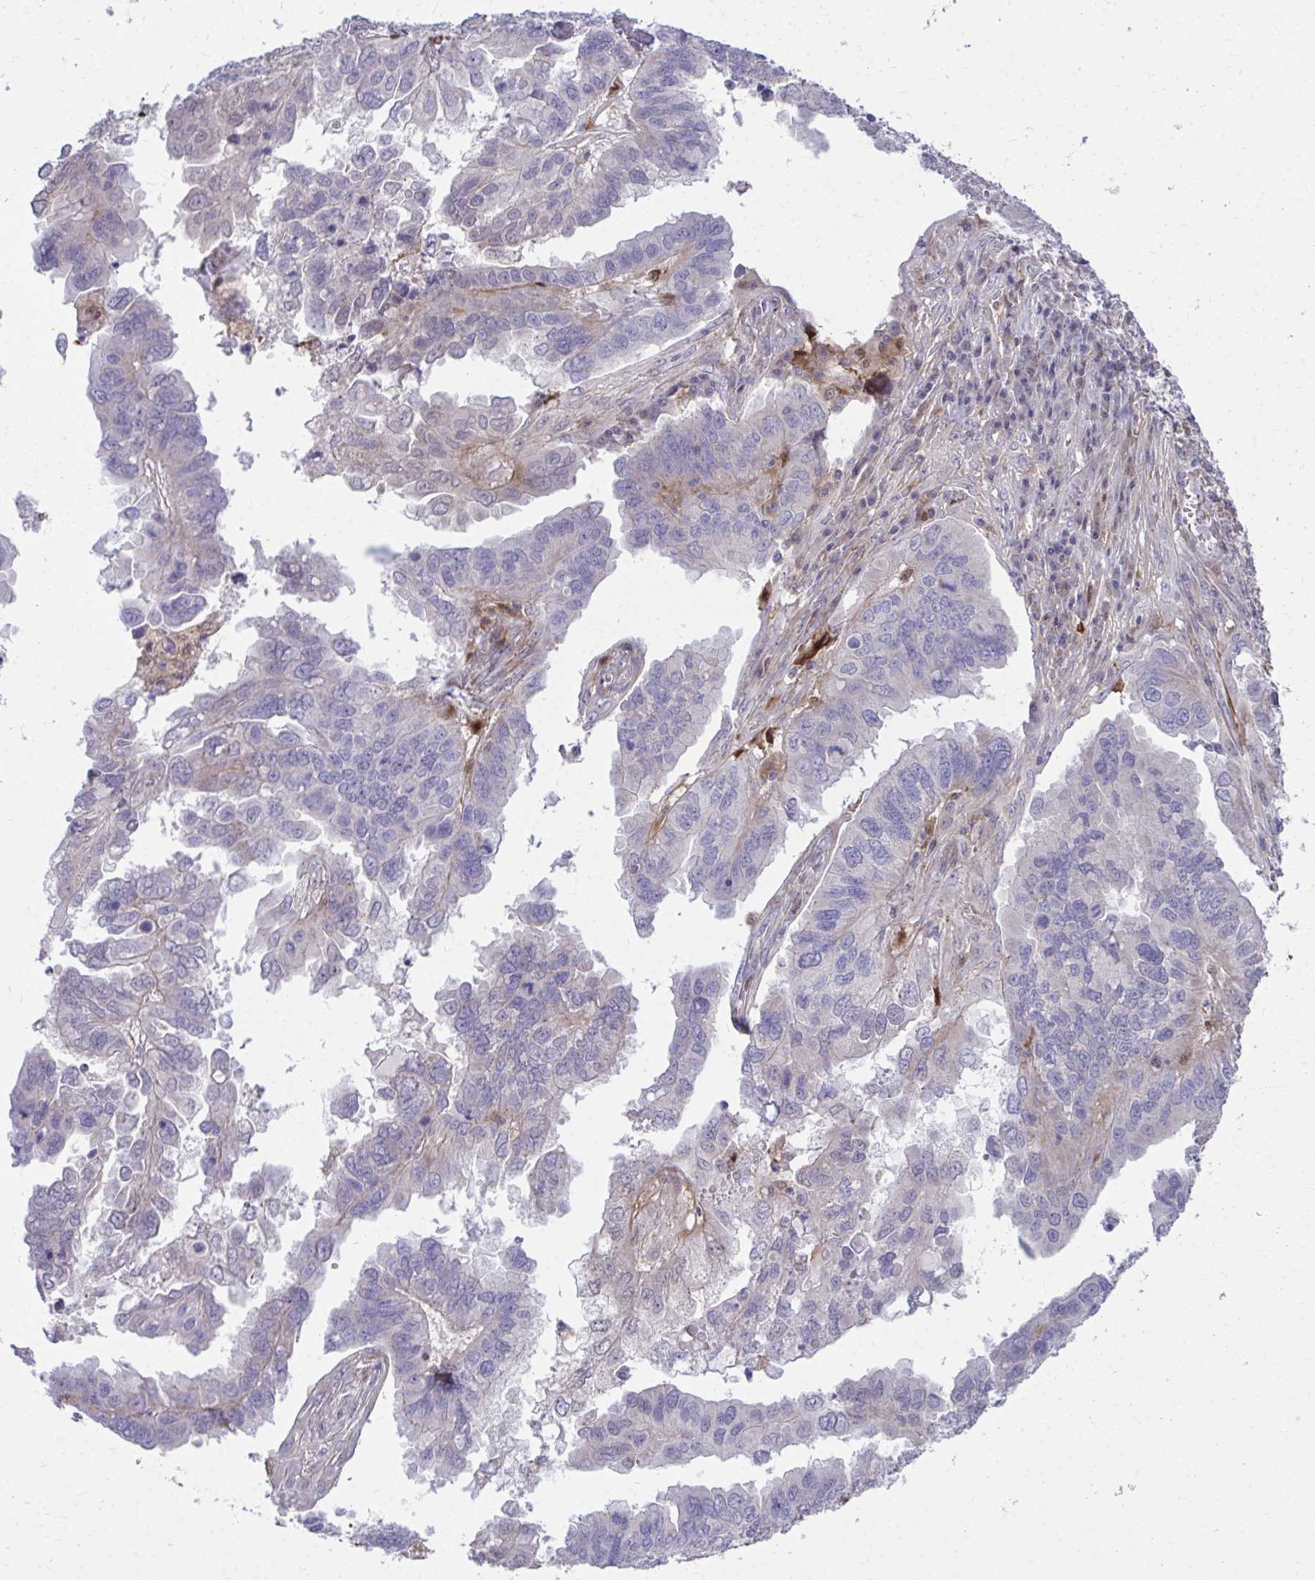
{"staining": {"intensity": "negative", "quantity": "none", "location": "none"}, "tissue": "ovarian cancer", "cell_type": "Tumor cells", "image_type": "cancer", "snomed": [{"axis": "morphology", "description": "Cystadenocarcinoma, serous, NOS"}, {"axis": "topography", "description": "Ovary"}], "caption": "Ovarian cancer was stained to show a protein in brown. There is no significant expression in tumor cells.", "gene": "C16orf54", "patient": {"sex": "female", "age": 79}}